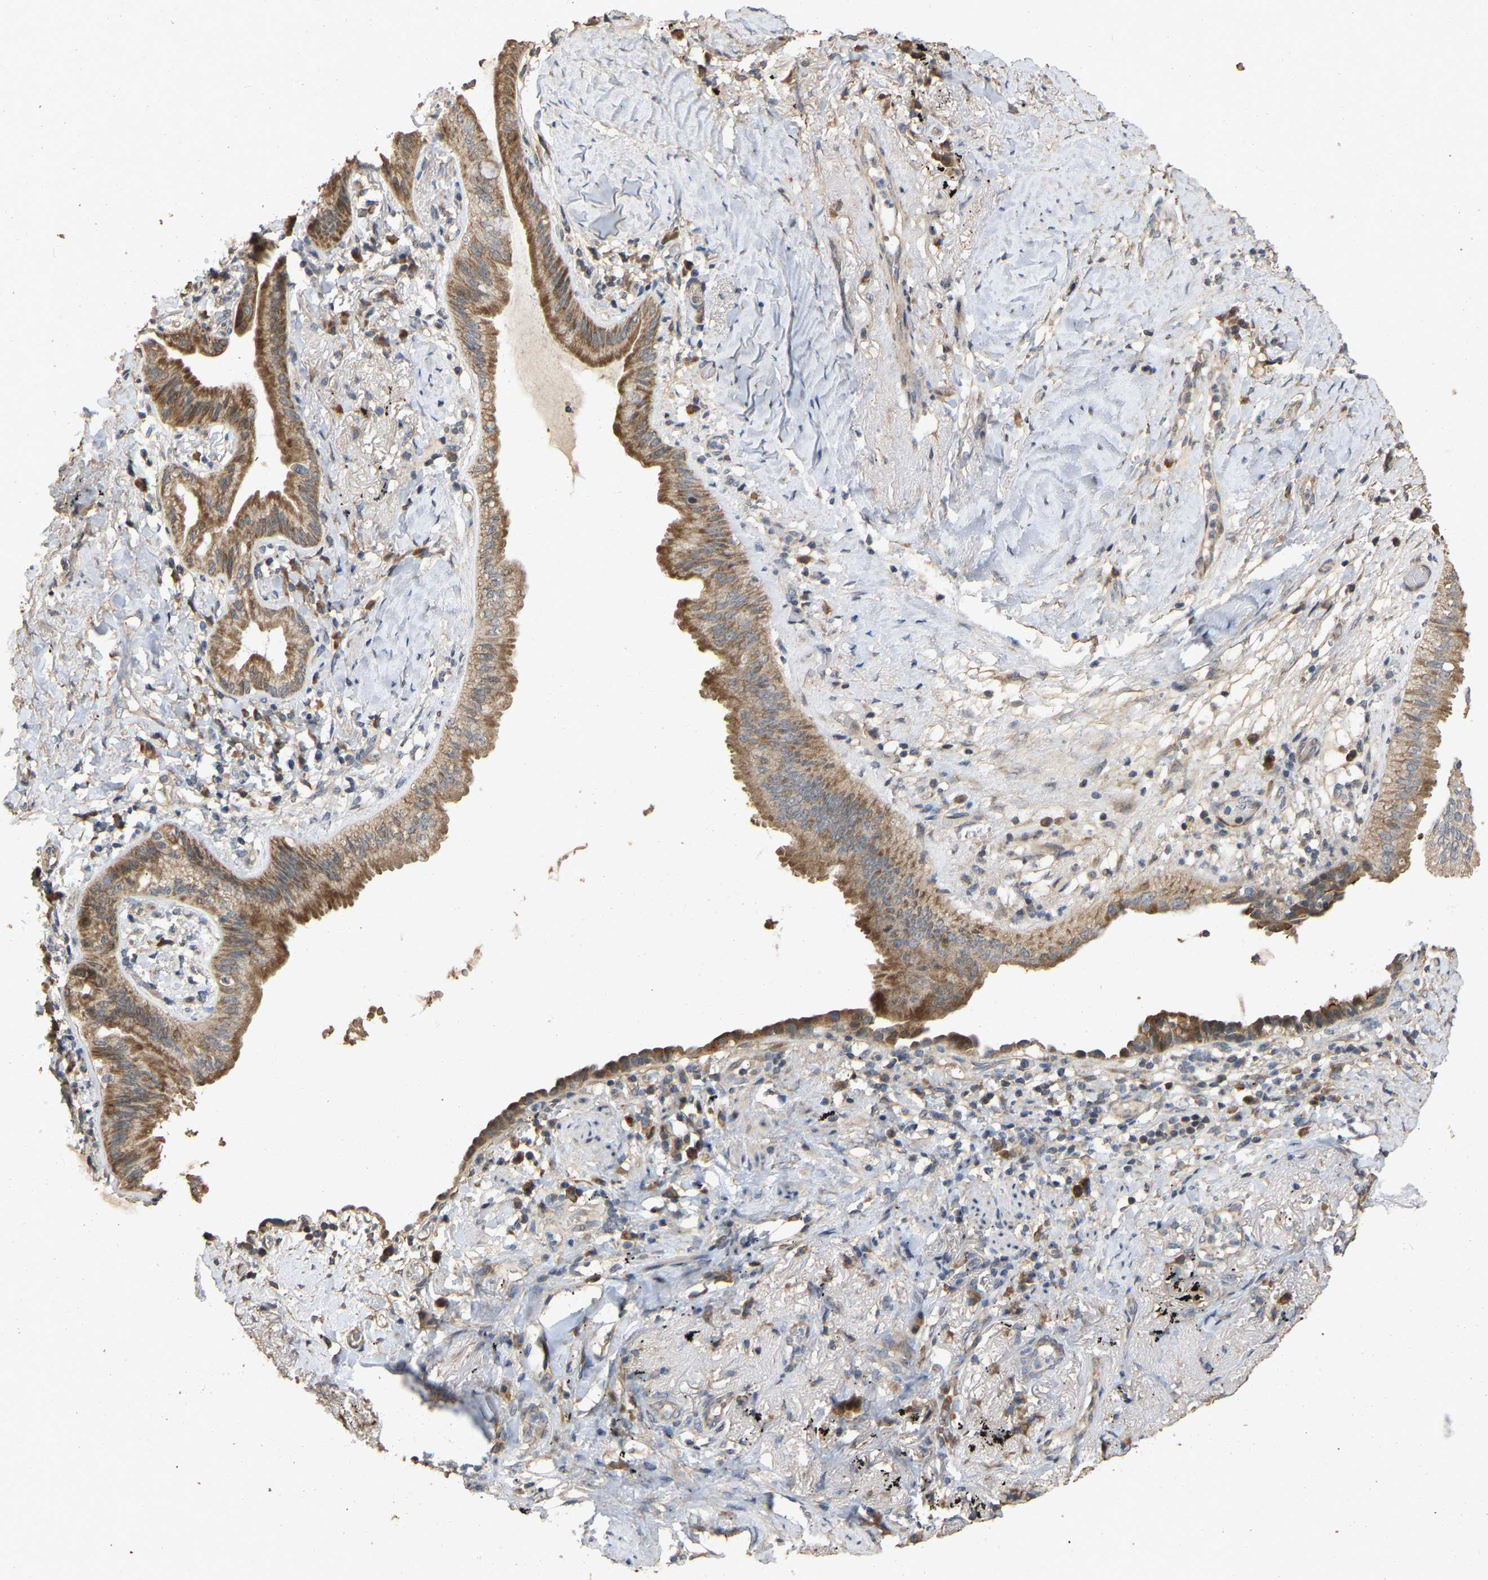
{"staining": {"intensity": "moderate", "quantity": ">75%", "location": "cytoplasmic/membranous"}, "tissue": "lung cancer", "cell_type": "Tumor cells", "image_type": "cancer", "snomed": [{"axis": "morphology", "description": "Normal tissue, NOS"}, {"axis": "morphology", "description": "Adenocarcinoma, NOS"}, {"axis": "topography", "description": "Bronchus"}, {"axis": "topography", "description": "Lung"}], "caption": "Protein expression analysis of adenocarcinoma (lung) reveals moderate cytoplasmic/membranous expression in approximately >75% of tumor cells.", "gene": "NCS1", "patient": {"sex": "female", "age": 70}}